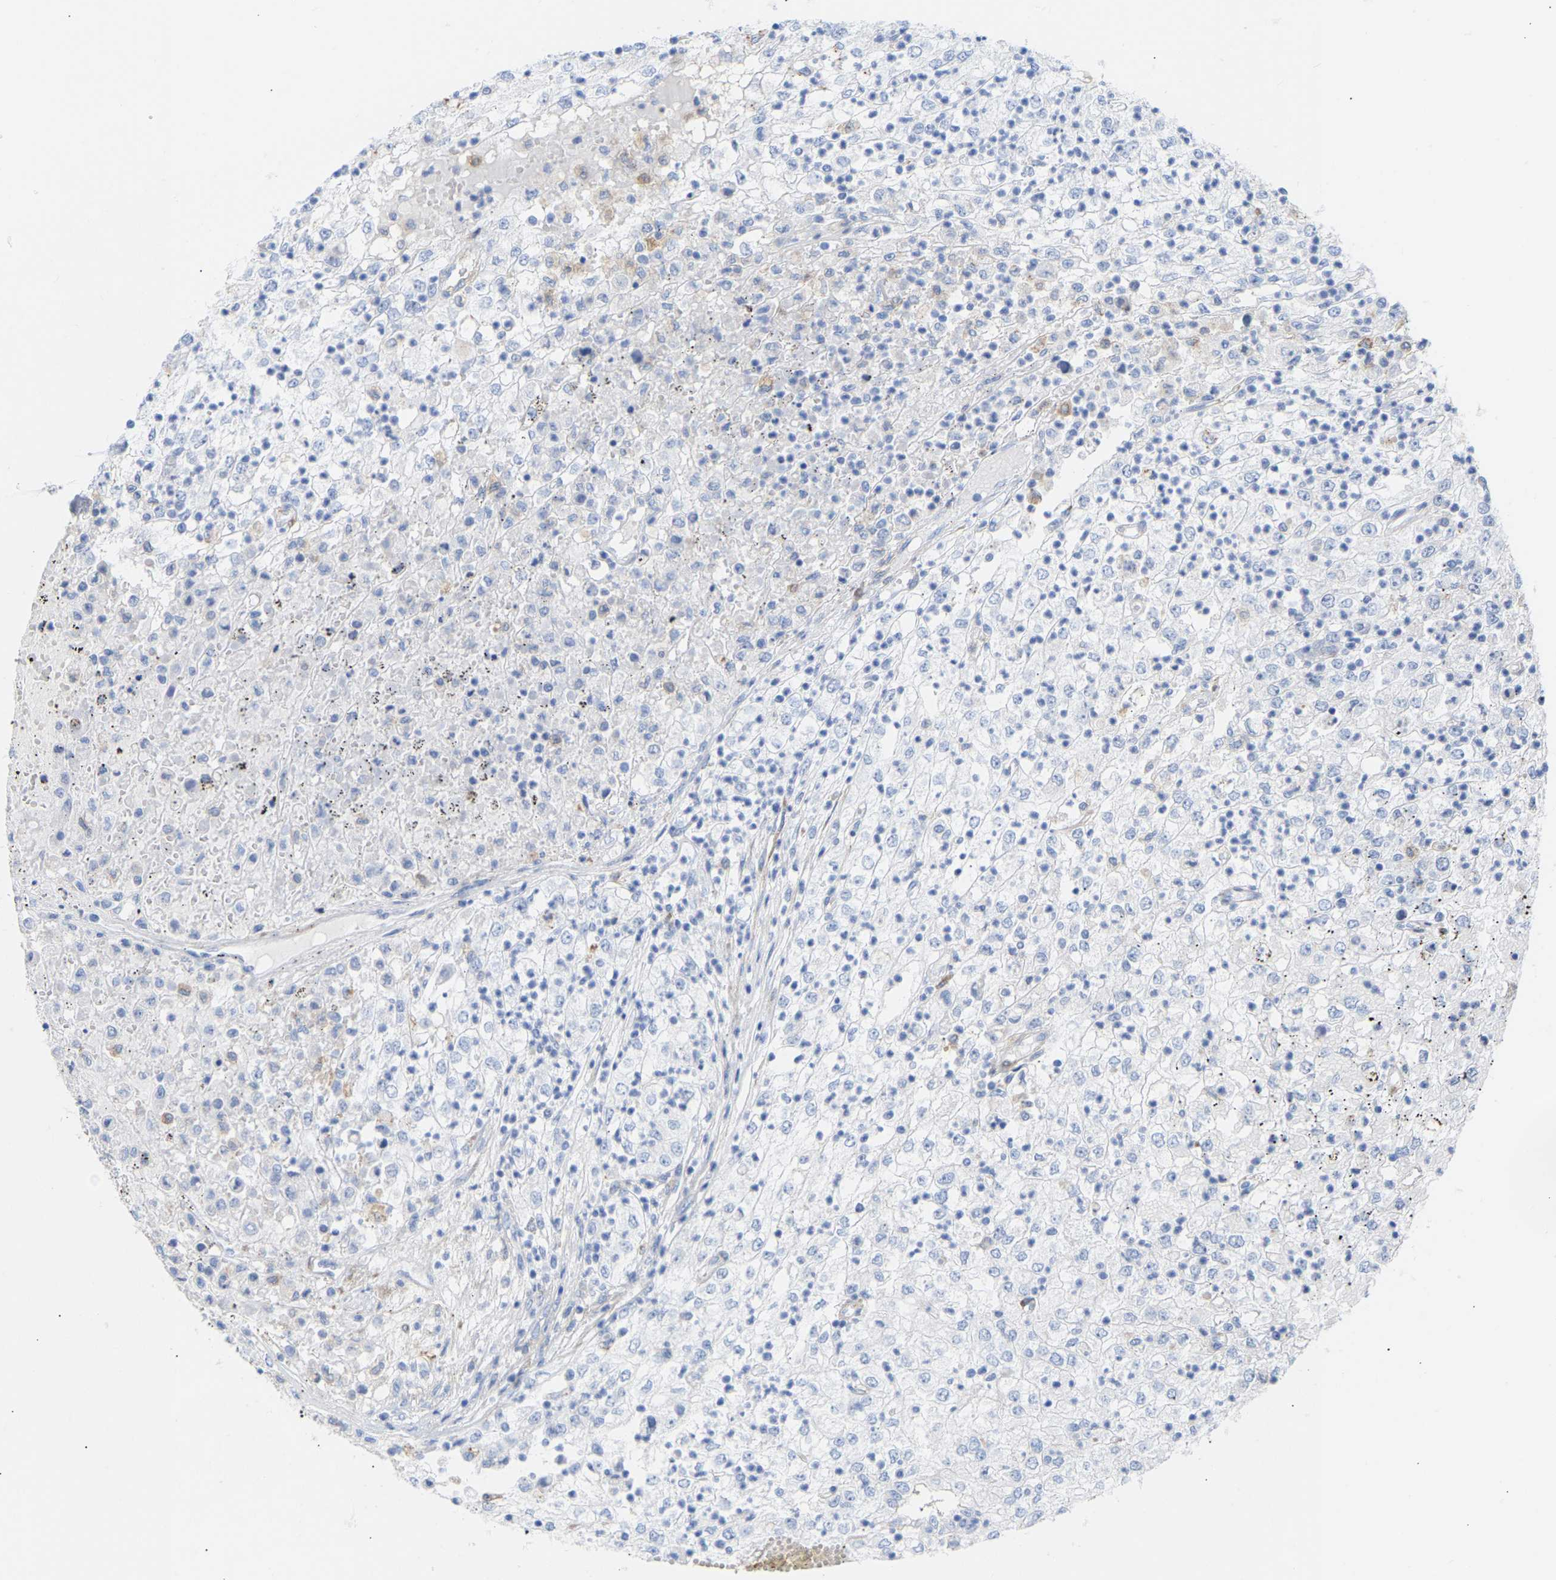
{"staining": {"intensity": "negative", "quantity": "none", "location": "none"}, "tissue": "renal cancer", "cell_type": "Tumor cells", "image_type": "cancer", "snomed": [{"axis": "morphology", "description": "Adenocarcinoma, NOS"}, {"axis": "topography", "description": "Kidney"}], "caption": "Tumor cells show no significant positivity in adenocarcinoma (renal).", "gene": "AMPH", "patient": {"sex": "female", "age": 54}}